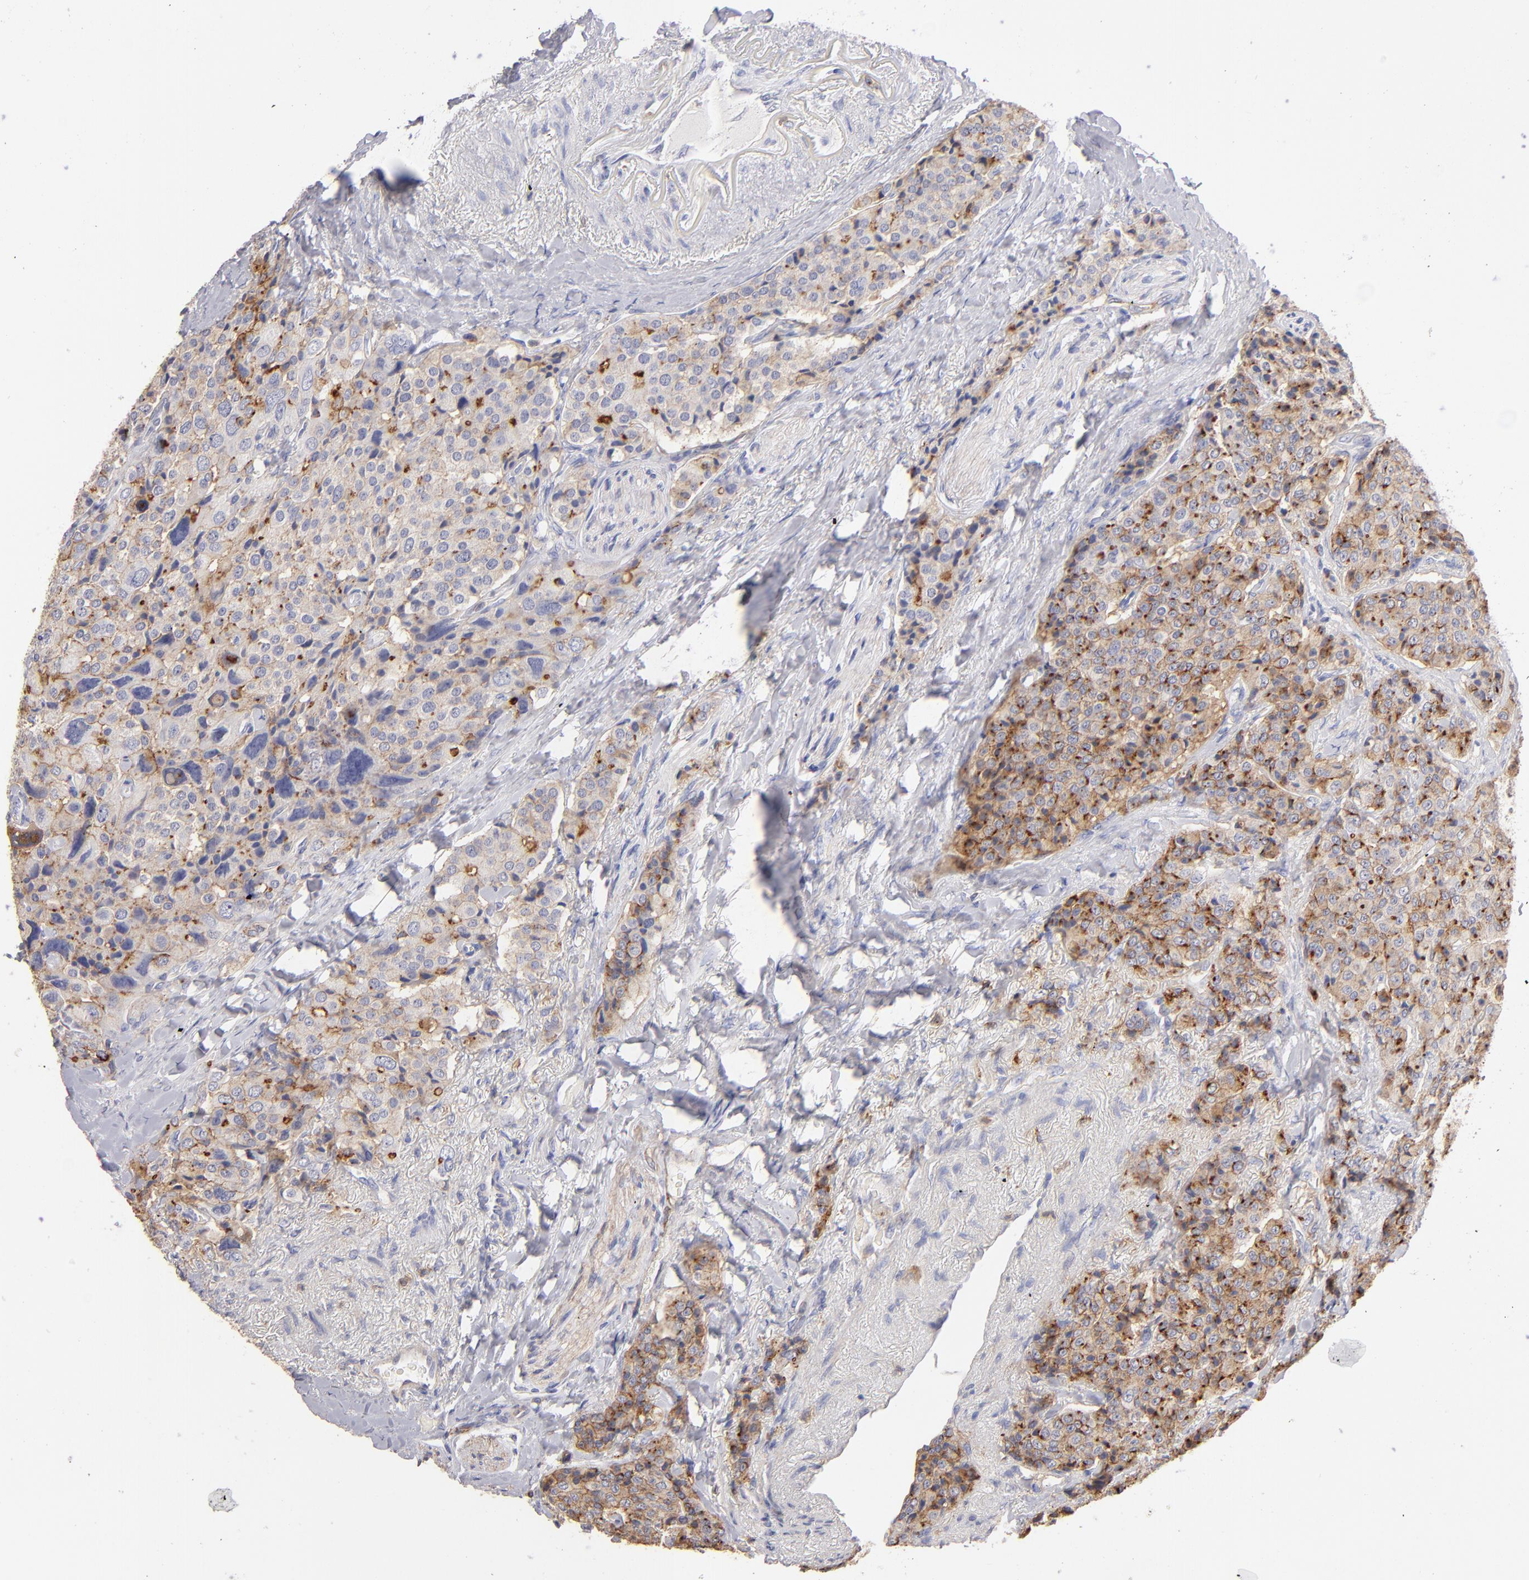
{"staining": {"intensity": "strong", "quantity": "25%-75%", "location": "cytoplasmic/membranous"}, "tissue": "carcinoid", "cell_type": "Tumor cells", "image_type": "cancer", "snomed": [{"axis": "morphology", "description": "Carcinoid, malignant, NOS"}, {"axis": "topography", "description": "Colon"}], "caption": "Protein expression analysis of human carcinoid reveals strong cytoplasmic/membranous expression in approximately 25%-75% of tumor cells. The staining was performed using DAB (3,3'-diaminobenzidine), with brown indicating positive protein expression. Nuclei are stained blue with hematoxylin.", "gene": "ABCB1", "patient": {"sex": "female", "age": 61}}